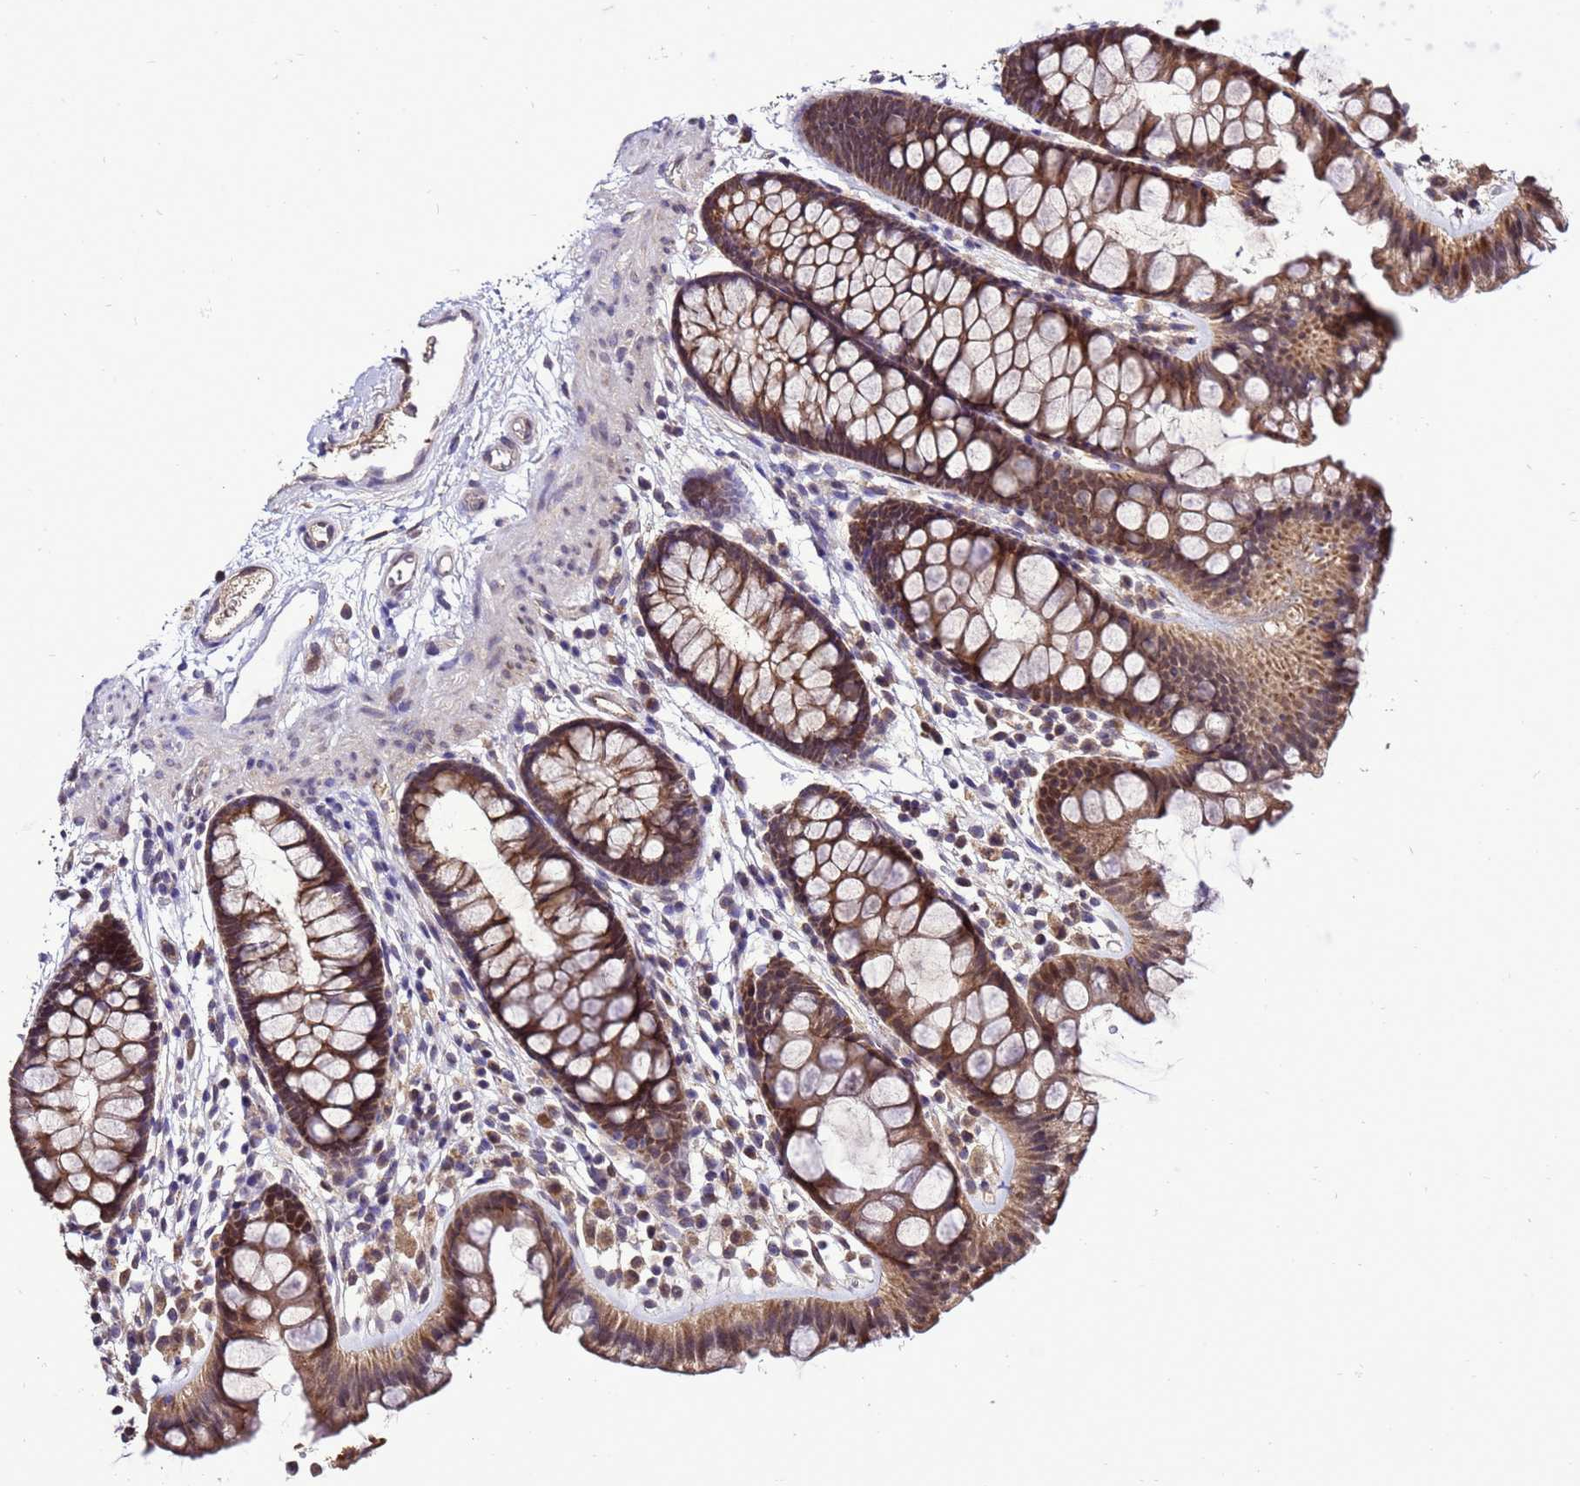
{"staining": {"intensity": "weak", "quantity": ">75%", "location": "cytoplasmic/membranous"}, "tissue": "colon", "cell_type": "Endothelial cells", "image_type": "normal", "snomed": [{"axis": "morphology", "description": "Normal tissue, NOS"}, {"axis": "topography", "description": "Colon"}], "caption": "Endothelial cells show weak cytoplasmic/membranous expression in approximately >75% of cells in benign colon.", "gene": "ZNF329", "patient": {"sex": "female", "age": 62}}